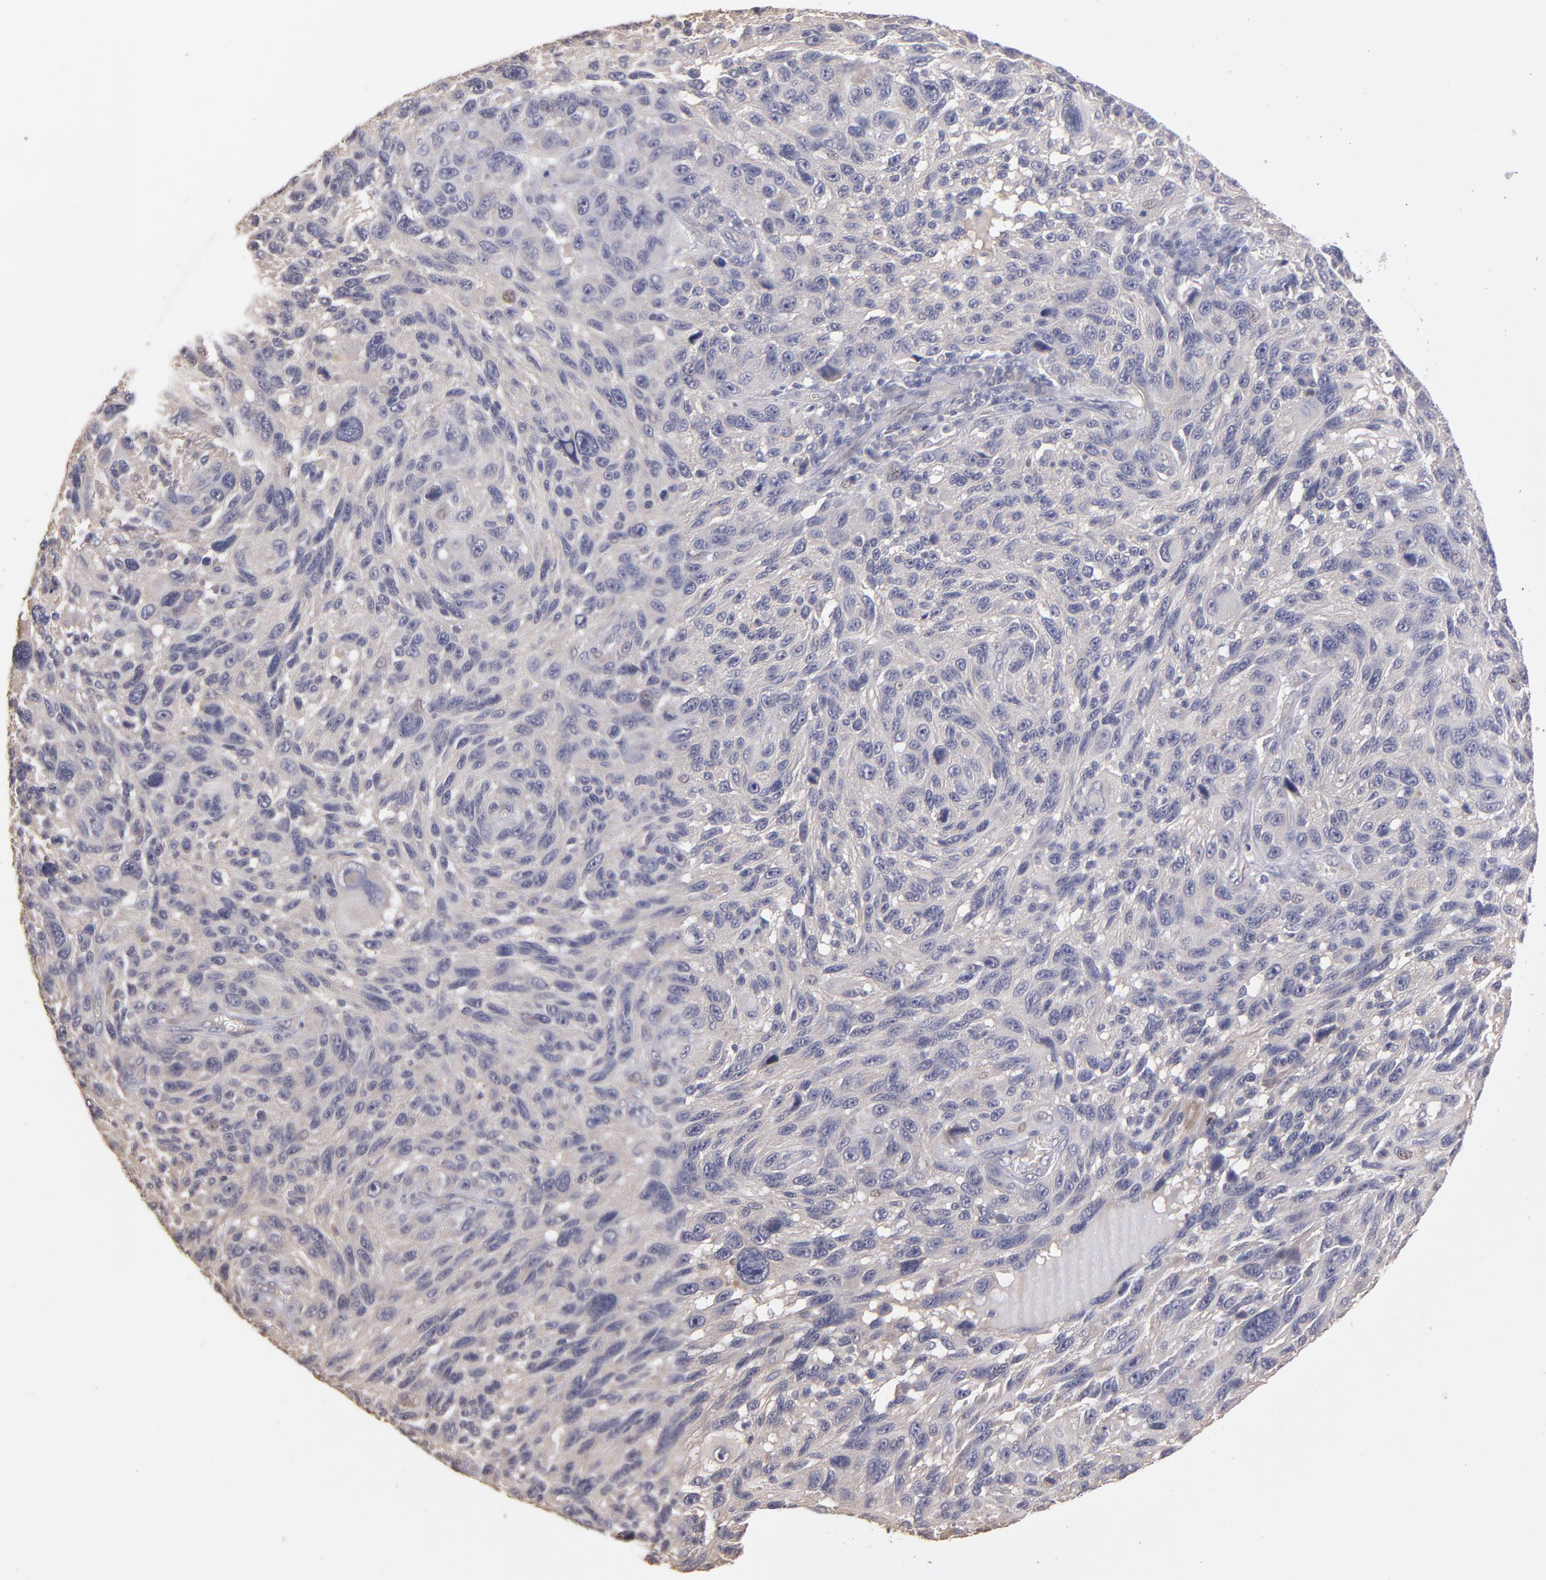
{"staining": {"intensity": "negative", "quantity": "none", "location": "none"}, "tissue": "melanoma", "cell_type": "Tumor cells", "image_type": "cancer", "snomed": [{"axis": "morphology", "description": "Malignant melanoma, NOS"}, {"axis": "topography", "description": "Skin"}], "caption": "There is no significant staining in tumor cells of melanoma.", "gene": "GNAZ", "patient": {"sex": "male", "age": 53}}